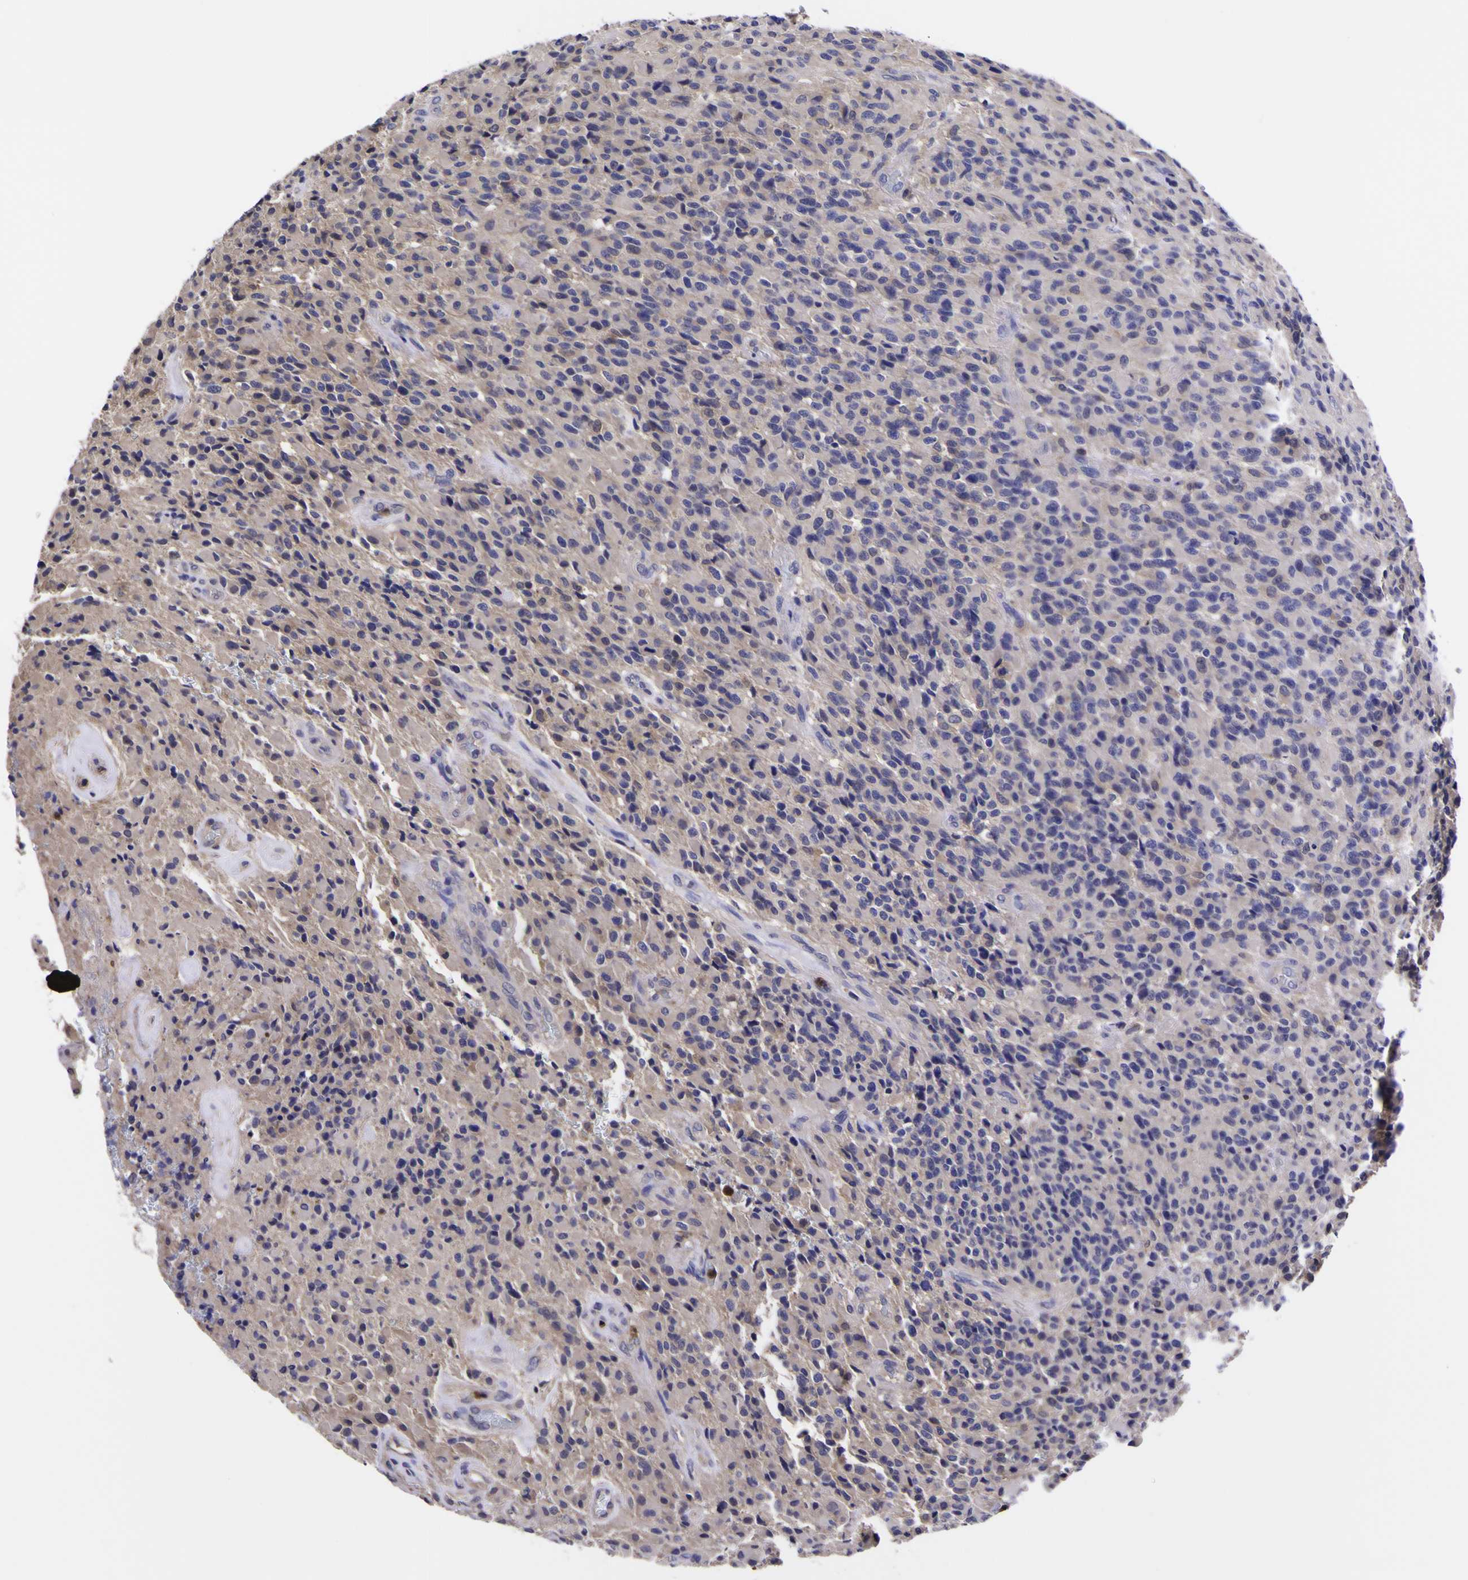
{"staining": {"intensity": "negative", "quantity": "none", "location": "none"}, "tissue": "glioma", "cell_type": "Tumor cells", "image_type": "cancer", "snomed": [{"axis": "morphology", "description": "Glioma, malignant, High grade"}, {"axis": "topography", "description": "Brain"}], "caption": "This is an immunohistochemistry histopathology image of glioma. There is no expression in tumor cells.", "gene": "MAPK14", "patient": {"sex": "male", "age": 71}}